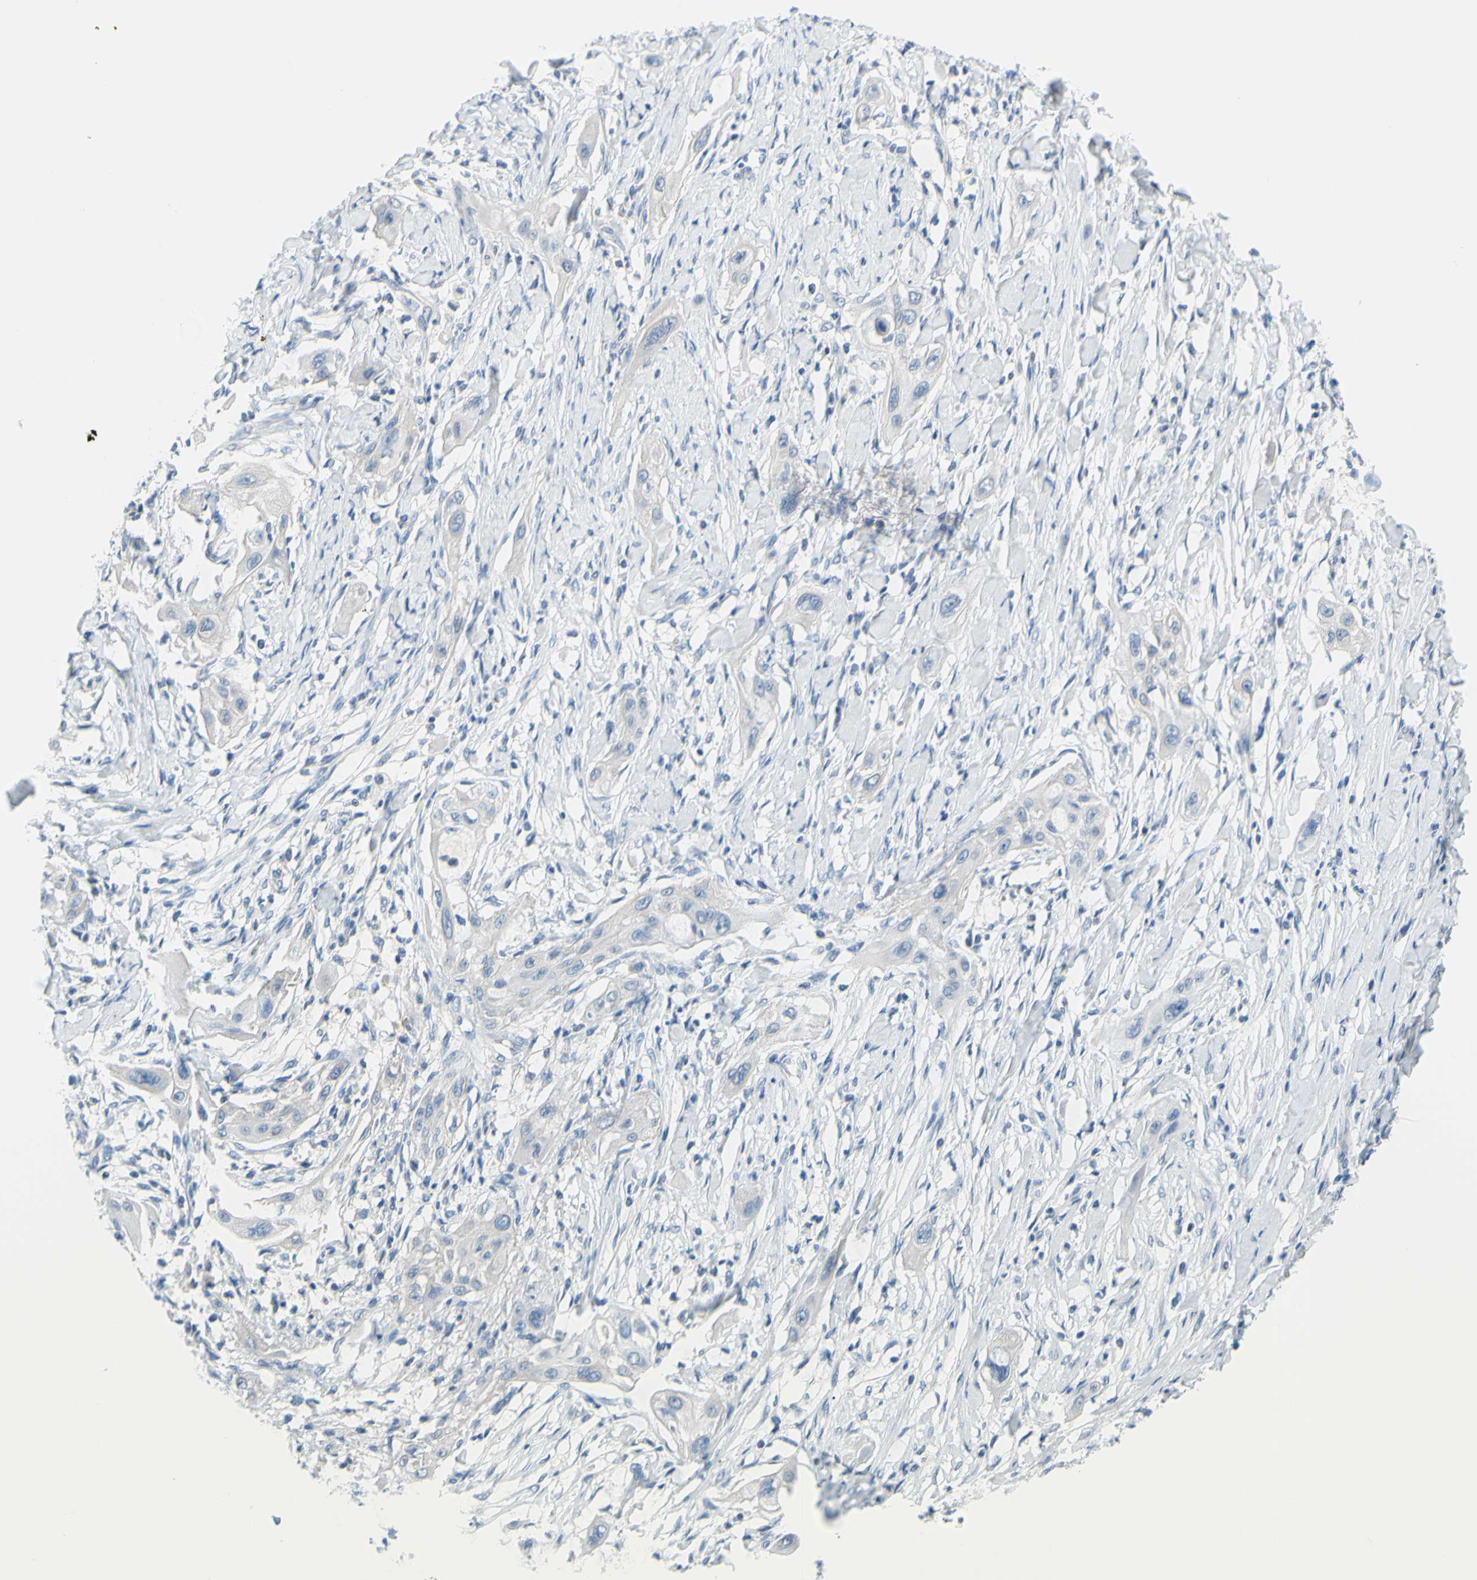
{"staining": {"intensity": "negative", "quantity": "none", "location": "none"}, "tissue": "lung cancer", "cell_type": "Tumor cells", "image_type": "cancer", "snomed": [{"axis": "morphology", "description": "Squamous cell carcinoma, NOS"}, {"axis": "topography", "description": "Lung"}], "caption": "Immunohistochemistry micrograph of neoplastic tissue: lung squamous cell carcinoma stained with DAB reveals no significant protein staining in tumor cells. (DAB (3,3'-diaminobenzidine) immunohistochemistry with hematoxylin counter stain).", "gene": "SLC1A2", "patient": {"sex": "female", "age": 47}}